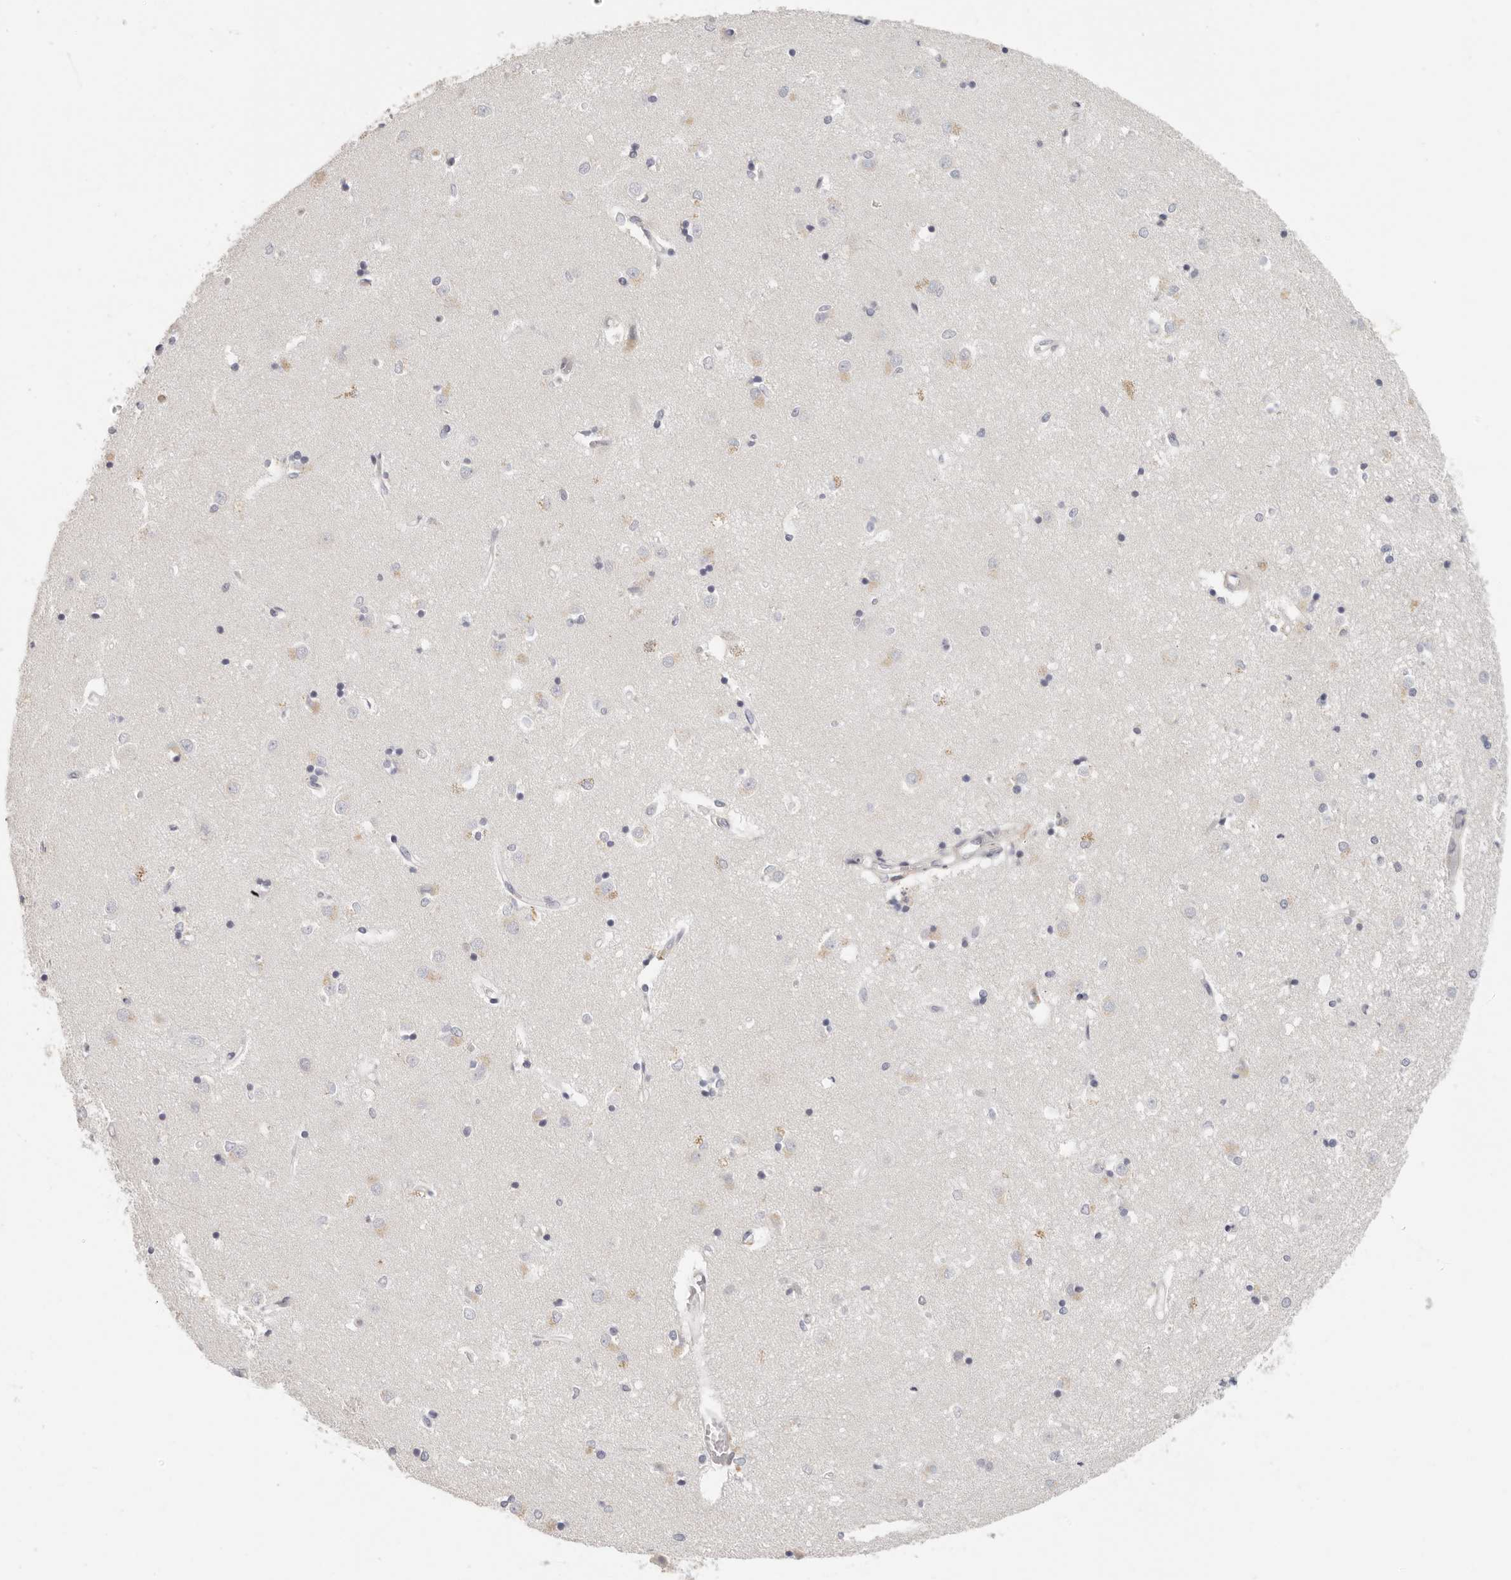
{"staining": {"intensity": "negative", "quantity": "none", "location": "none"}, "tissue": "caudate", "cell_type": "Glial cells", "image_type": "normal", "snomed": [{"axis": "morphology", "description": "Normal tissue, NOS"}, {"axis": "topography", "description": "Lateral ventricle wall"}], "caption": "This micrograph is of normal caudate stained with IHC to label a protein in brown with the nuclei are counter-stained blue. There is no expression in glial cells. The staining was performed using DAB to visualize the protein expression in brown, while the nuclei were stained in blue with hematoxylin (Magnification: 20x).", "gene": "ANXA9", "patient": {"sex": "male", "age": 45}}